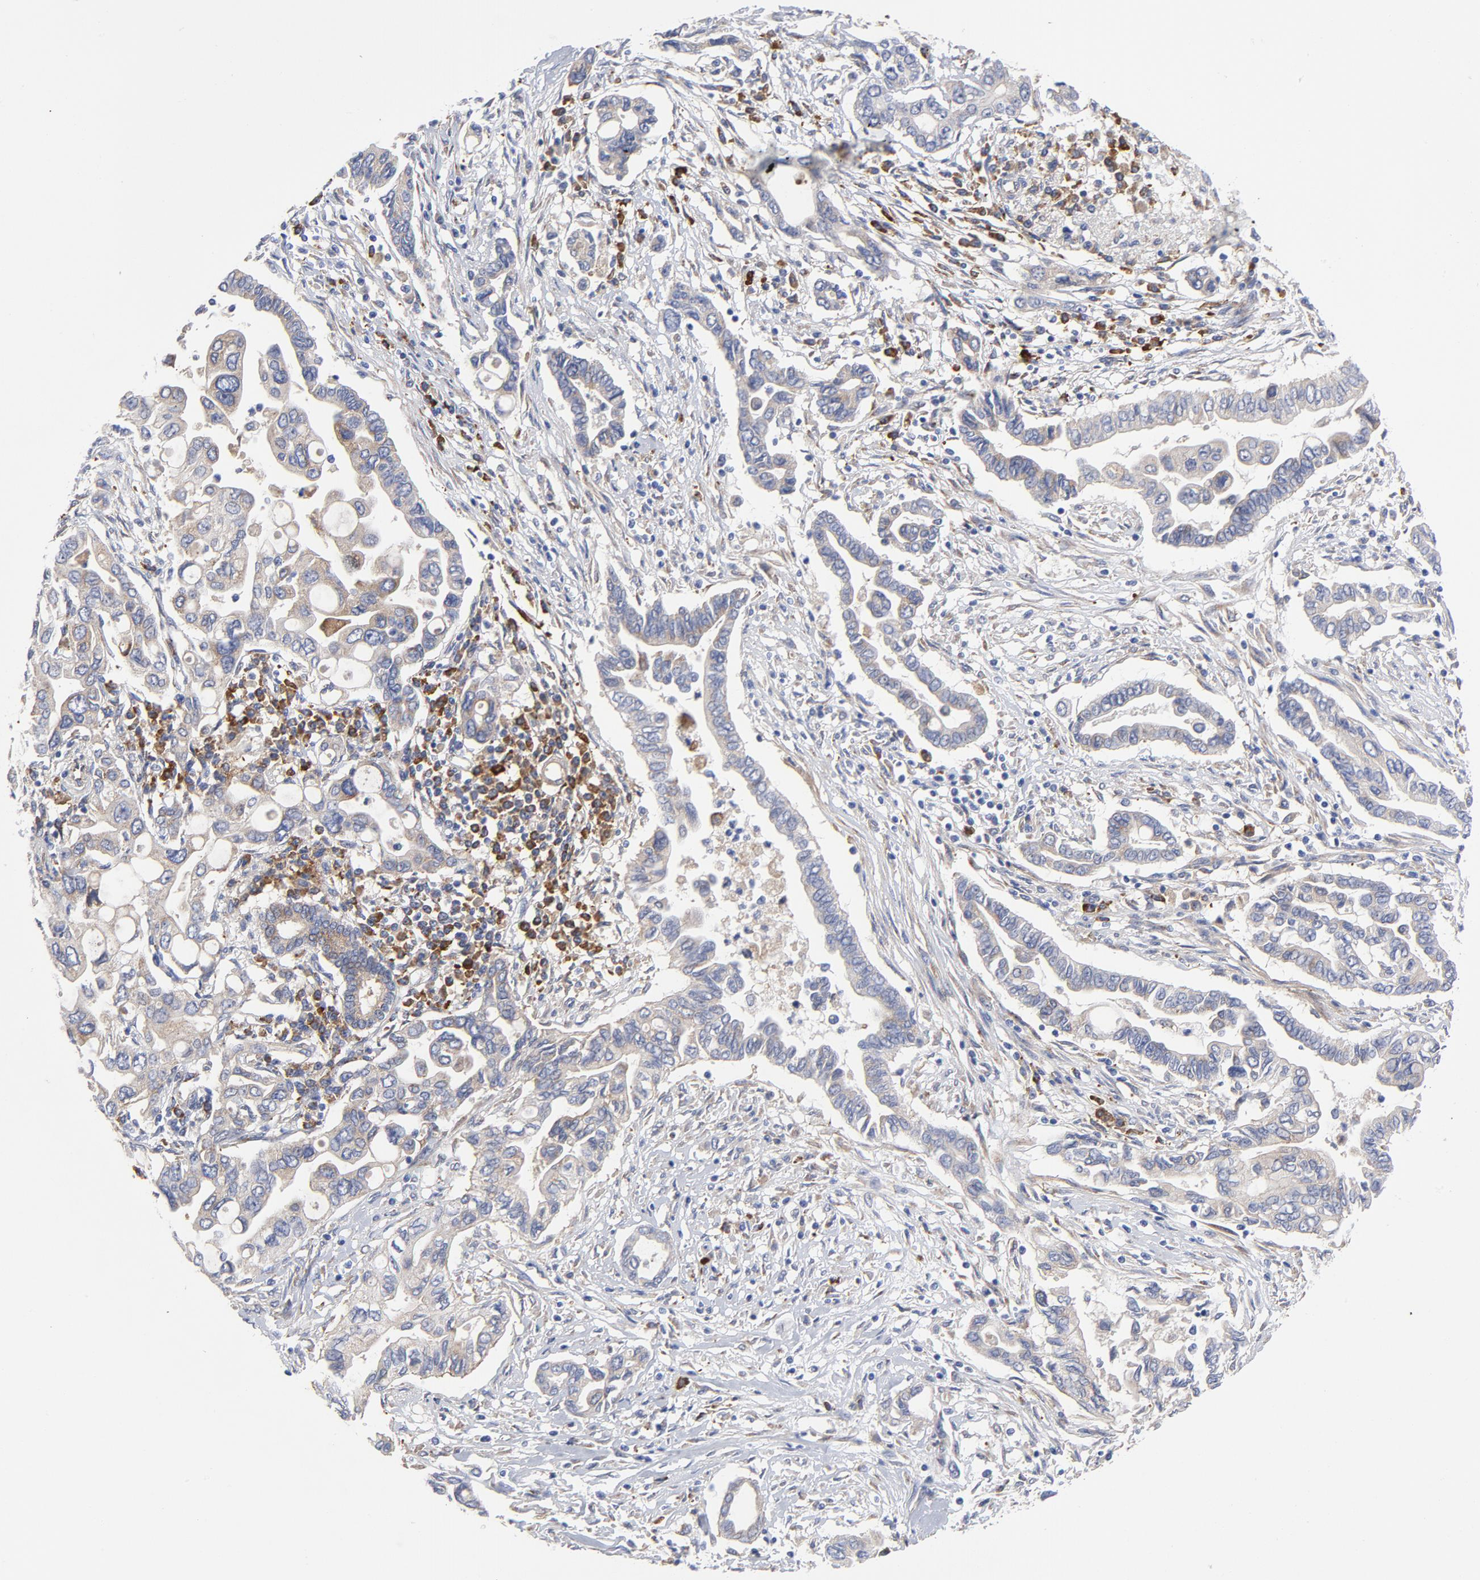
{"staining": {"intensity": "negative", "quantity": "none", "location": "none"}, "tissue": "pancreatic cancer", "cell_type": "Tumor cells", "image_type": "cancer", "snomed": [{"axis": "morphology", "description": "Adenocarcinoma, NOS"}, {"axis": "topography", "description": "Pancreas"}], "caption": "There is no significant staining in tumor cells of pancreatic adenocarcinoma.", "gene": "RAPGEF3", "patient": {"sex": "female", "age": 57}}